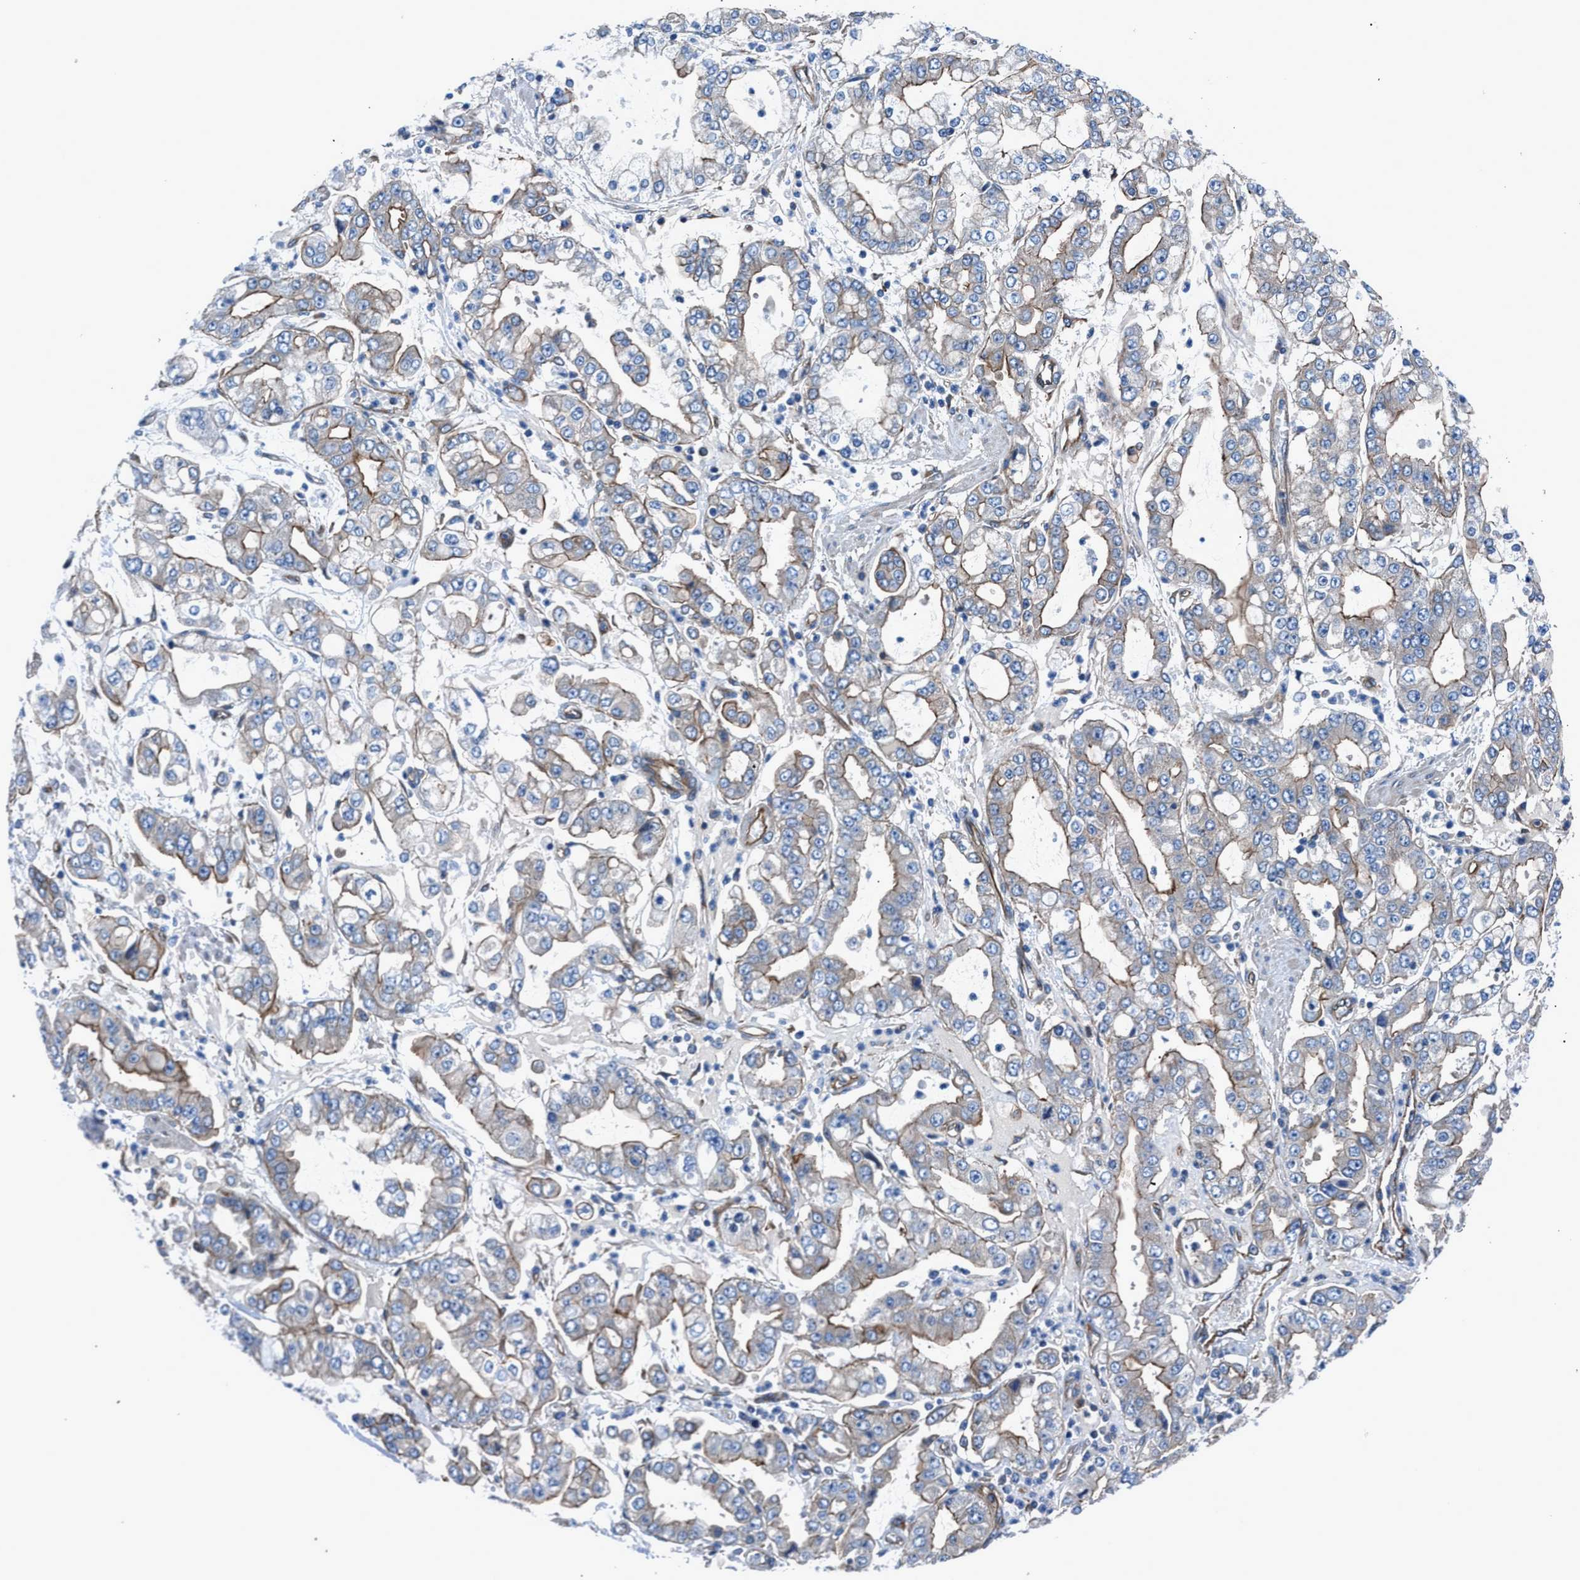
{"staining": {"intensity": "weak", "quantity": "25%-75%", "location": "cytoplasmic/membranous"}, "tissue": "stomach cancer", "cell_type": "Tumor cells", "image_type": "cancer", "snomed": [{"axis": "morphology", "description": "Adenocarcinoma, NOS"}, {"axis": "topography", "description": "Stomach"}], "caption": "A micrograph of human stomach cancer stained for a protein displays weak cytoplasmic/membranous brown staining in tumor cells.", "gene": "TRIP4", "patient": {"sex": "male", "age": 76}}